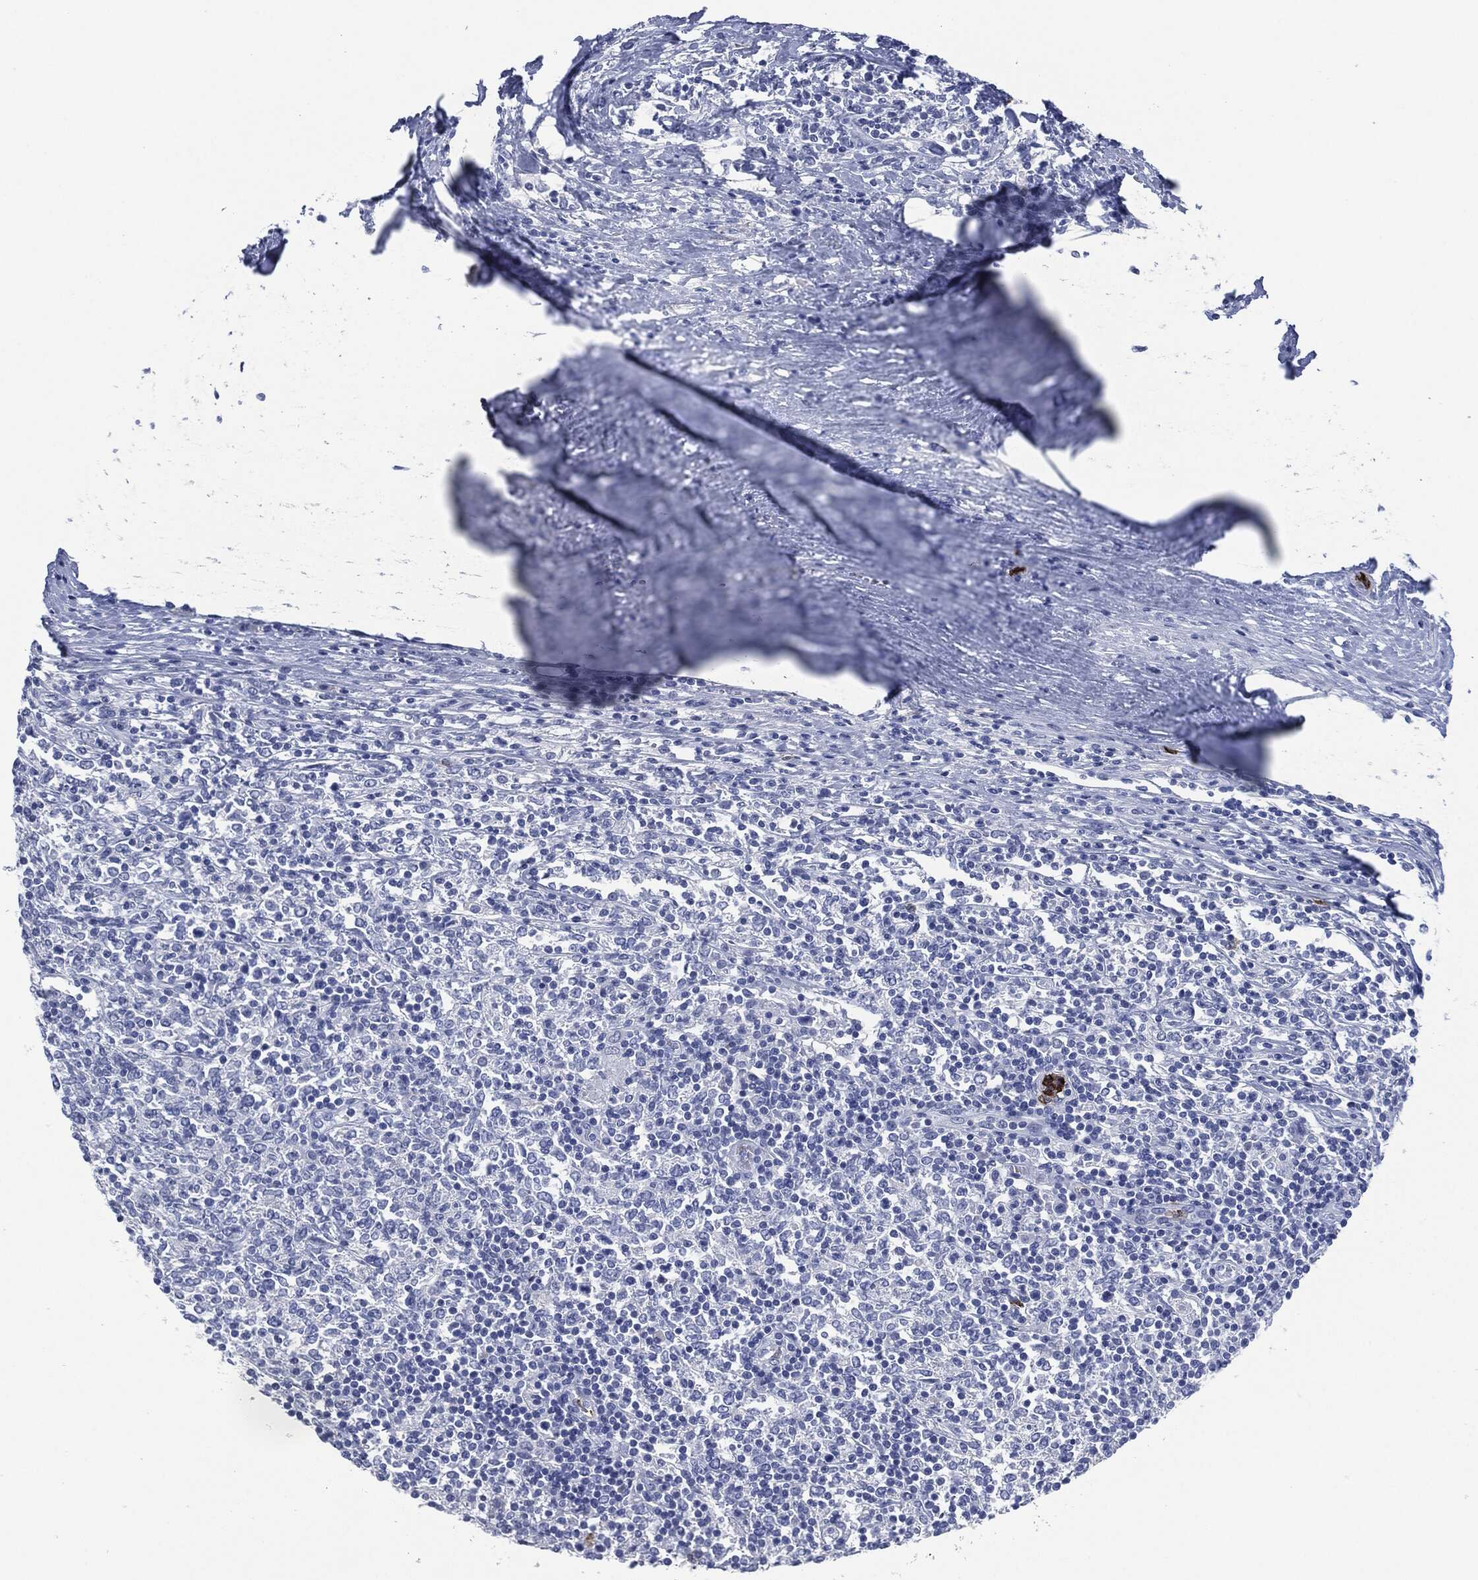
{"staining": {"intensity": "negative", "quantity": "none", "location": "none"}, "tissue": "lymphoma", "cell_type": "Tumor cells", "image_type": "cancer", "snomed": [{"axis": "morphology", "description": "Malignant lymphoma, non-Hodgkin's type, High grade"}, {"axis": "topography", "description": "Lymph node"}], "caption": "Immunohistochemistry micrograph of neoplastic tissue: lymphoma stained with DAB (3,3'-diaminobenzidine) displays no significant protein positivity in tumor cells.", "gene": "CEACAM8", "patient": {"sex": "female", "age": 84}}